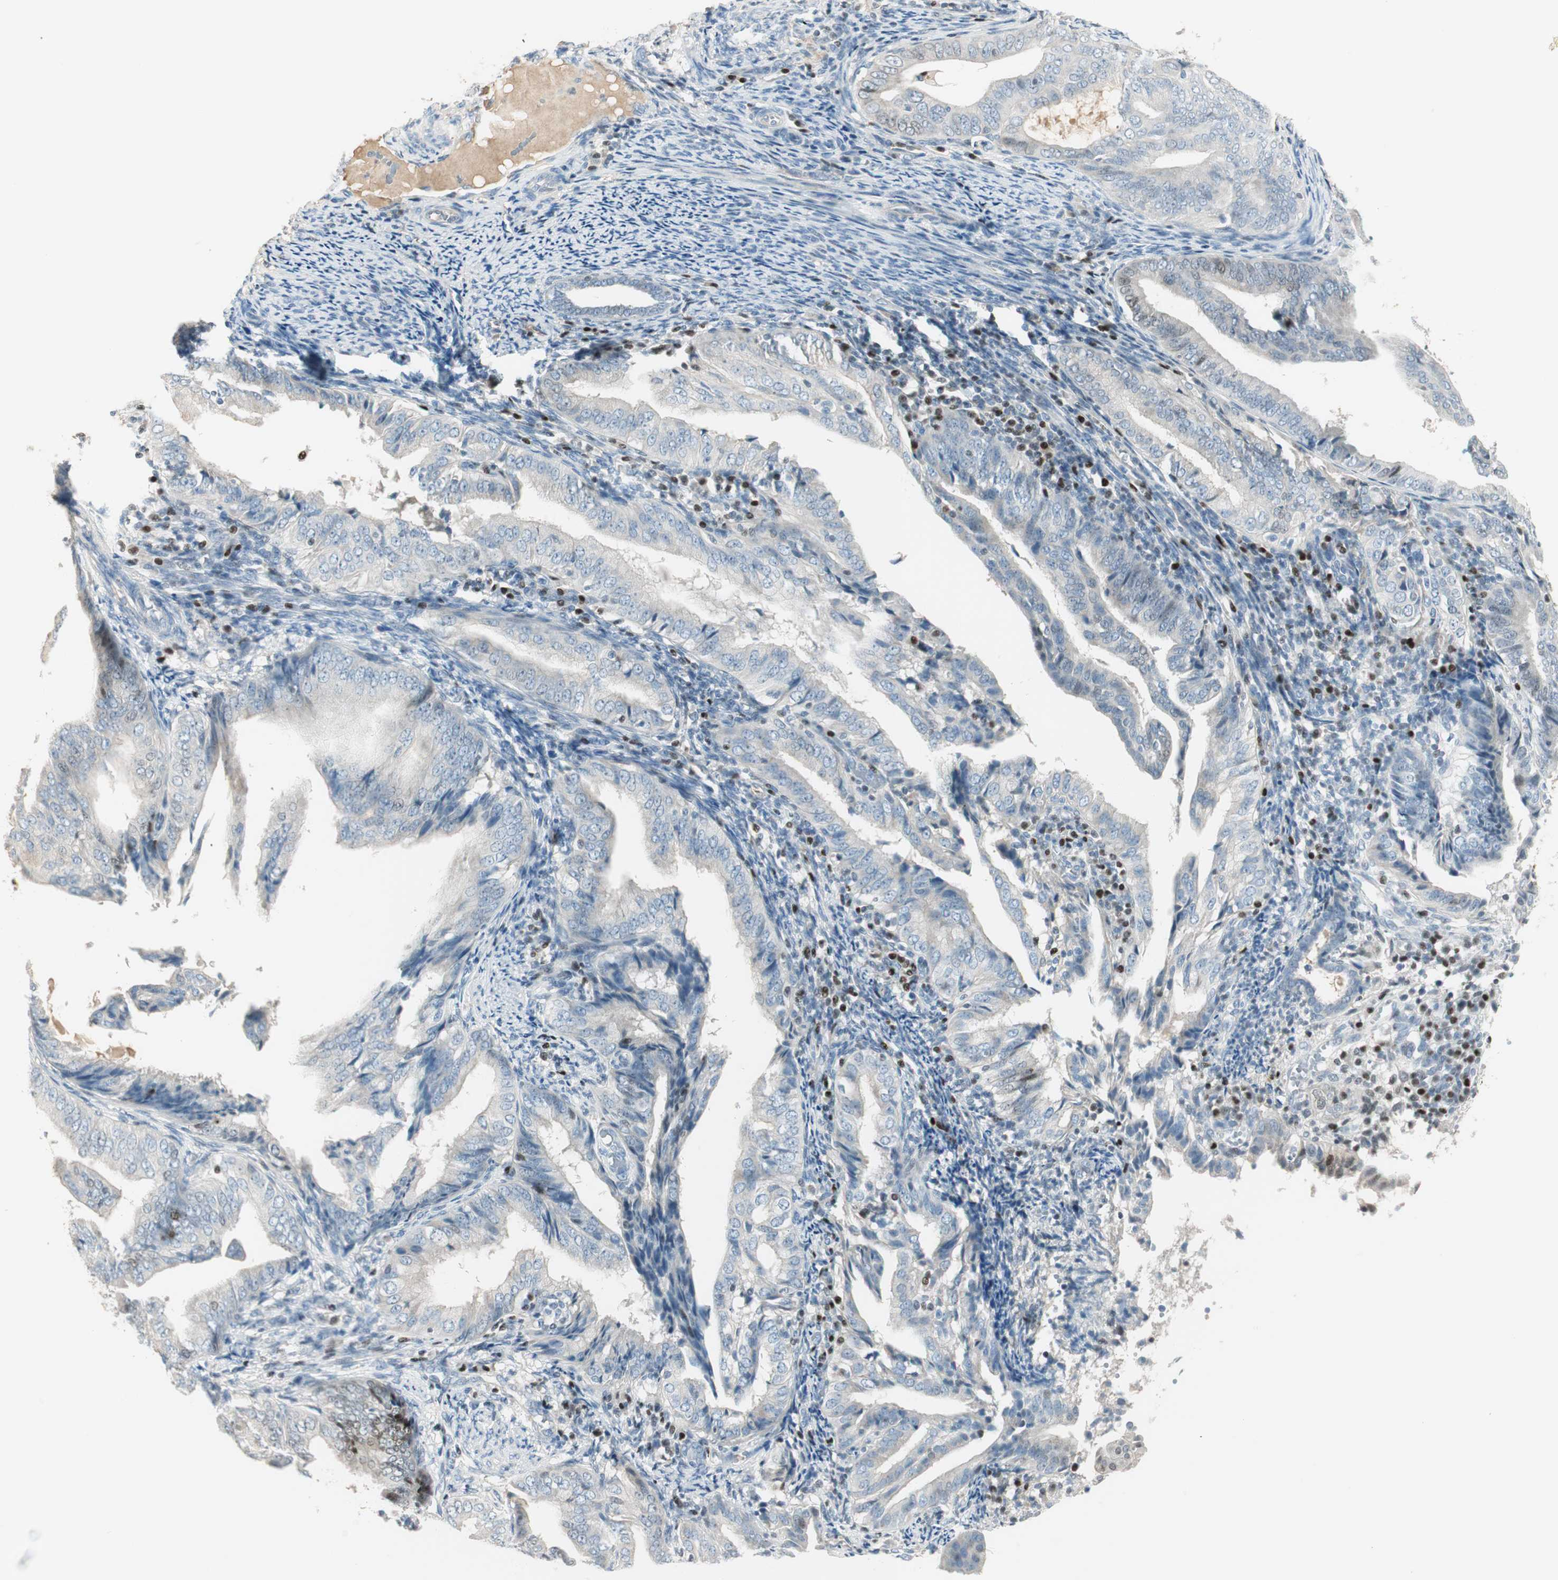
{"staining": {"intensity": "moderate", "quantity": "<25%", "location": "nuclear"}, "tissue": "endometrial cancer", "cell_type": "Tumor cells", "image_type": "cancer", "snomed": [{"axis": "morphology", "description": "Adenocarcinoma, NOS"}, {"axis": "topography", "description": "Endometrium"}], "caption": "High-power microscopy captured an immunohistochemistry image of endometrial adenocarcinoma, revealing moderate nuclear positivity in about <25% of tumor cells.", "gene": "RUNX2", "patient": {"sex": "female", "age": 58}}